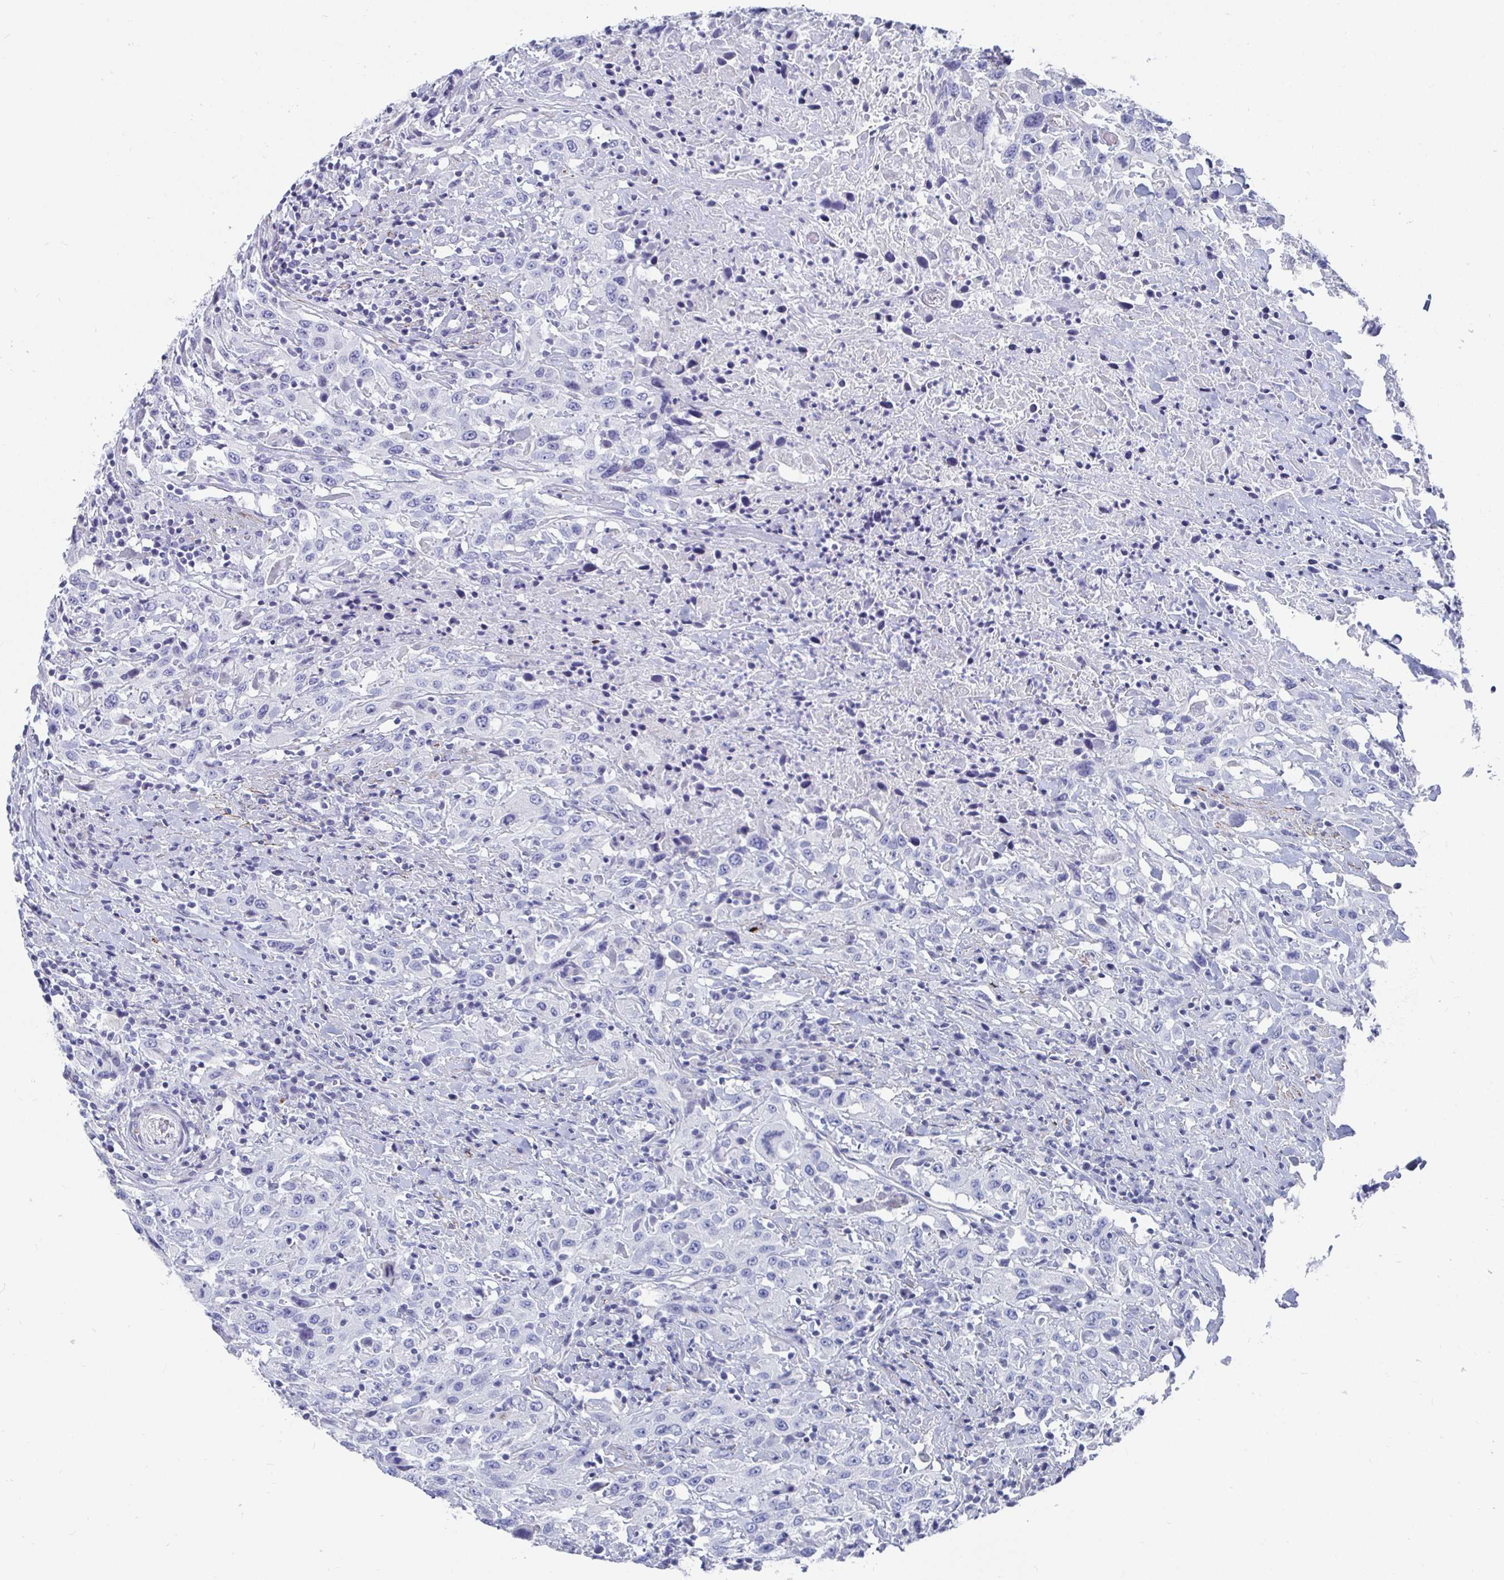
{"staining": {"intensity": "negative", "quantity": "none", "location": "none"}, "tissue": "urothelial cancer", "cell_type": "Tumor cells", "image_type": "cancer", "snomed": [{"axis": "morphology", "description": "Urothelial carcinoma, High grade"}, {"axis": "topography", "description": "Urinary bladder"}], "caption": "Immunohistochemistry image of neoplastic tissue: human high-grade urothelial carcinoma stained with DAB (3,3'-diaminobenzidine) demonstrates no significant protein positivity in tumor cells.", "gene": "ZFP82", "patient": {"sex": "male", "age": 61}}